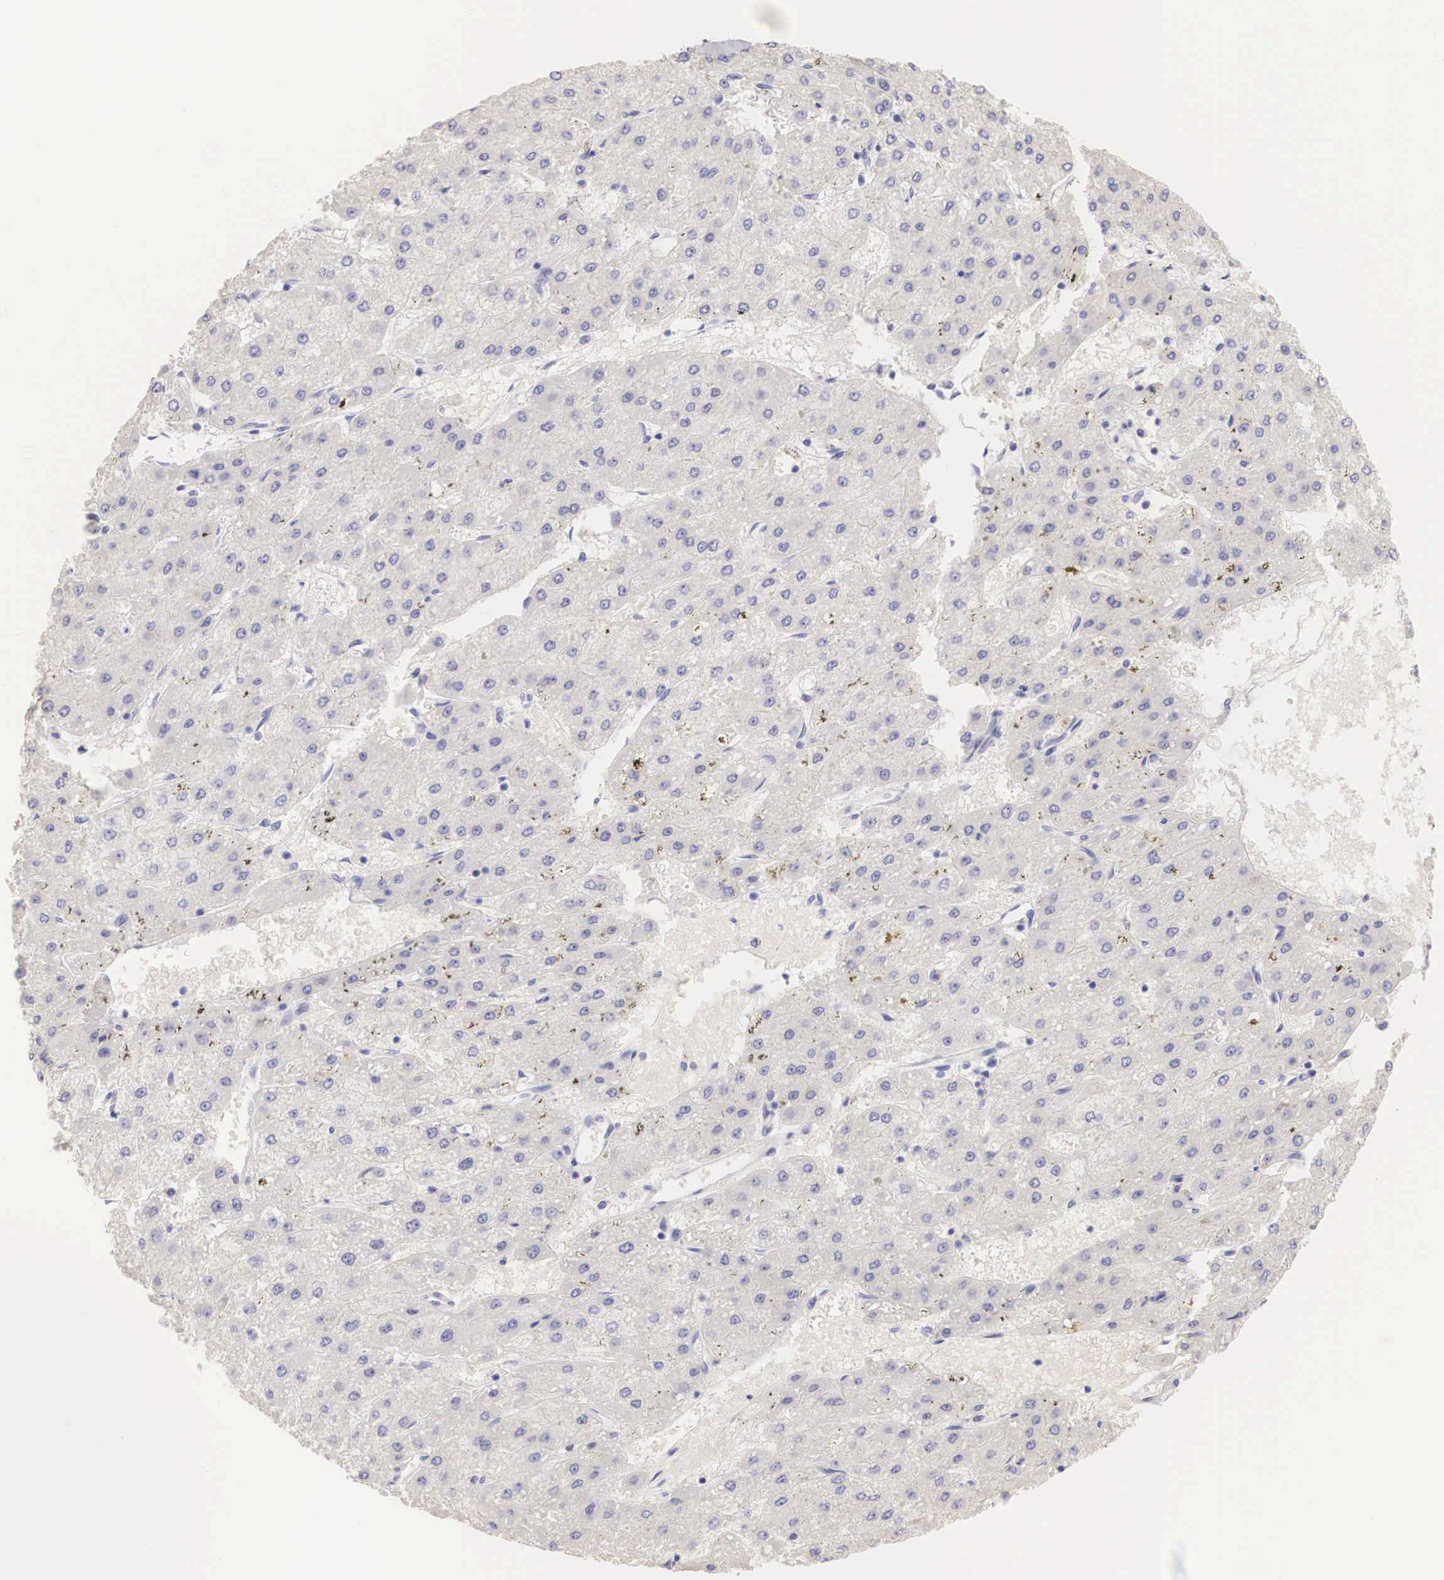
{"staining": {"intensity": "negative", "quantity": "none", "location": "none"}, "tissue": "liver cancer", "cell_type": "Tumor cells", "image_type": "cancer", "snomed": [{"axis": "morphology", "description": "Carcinoma, Hepatocellular, NOS"}, {"axis": "topography", "description": "Liver"}], "caption": "Liver cancer stained for a protein using immunohistochemistry shows no staining tumor cells.", "gene": "ERBB2", "patient": {"sex": "female", "age": 52}}